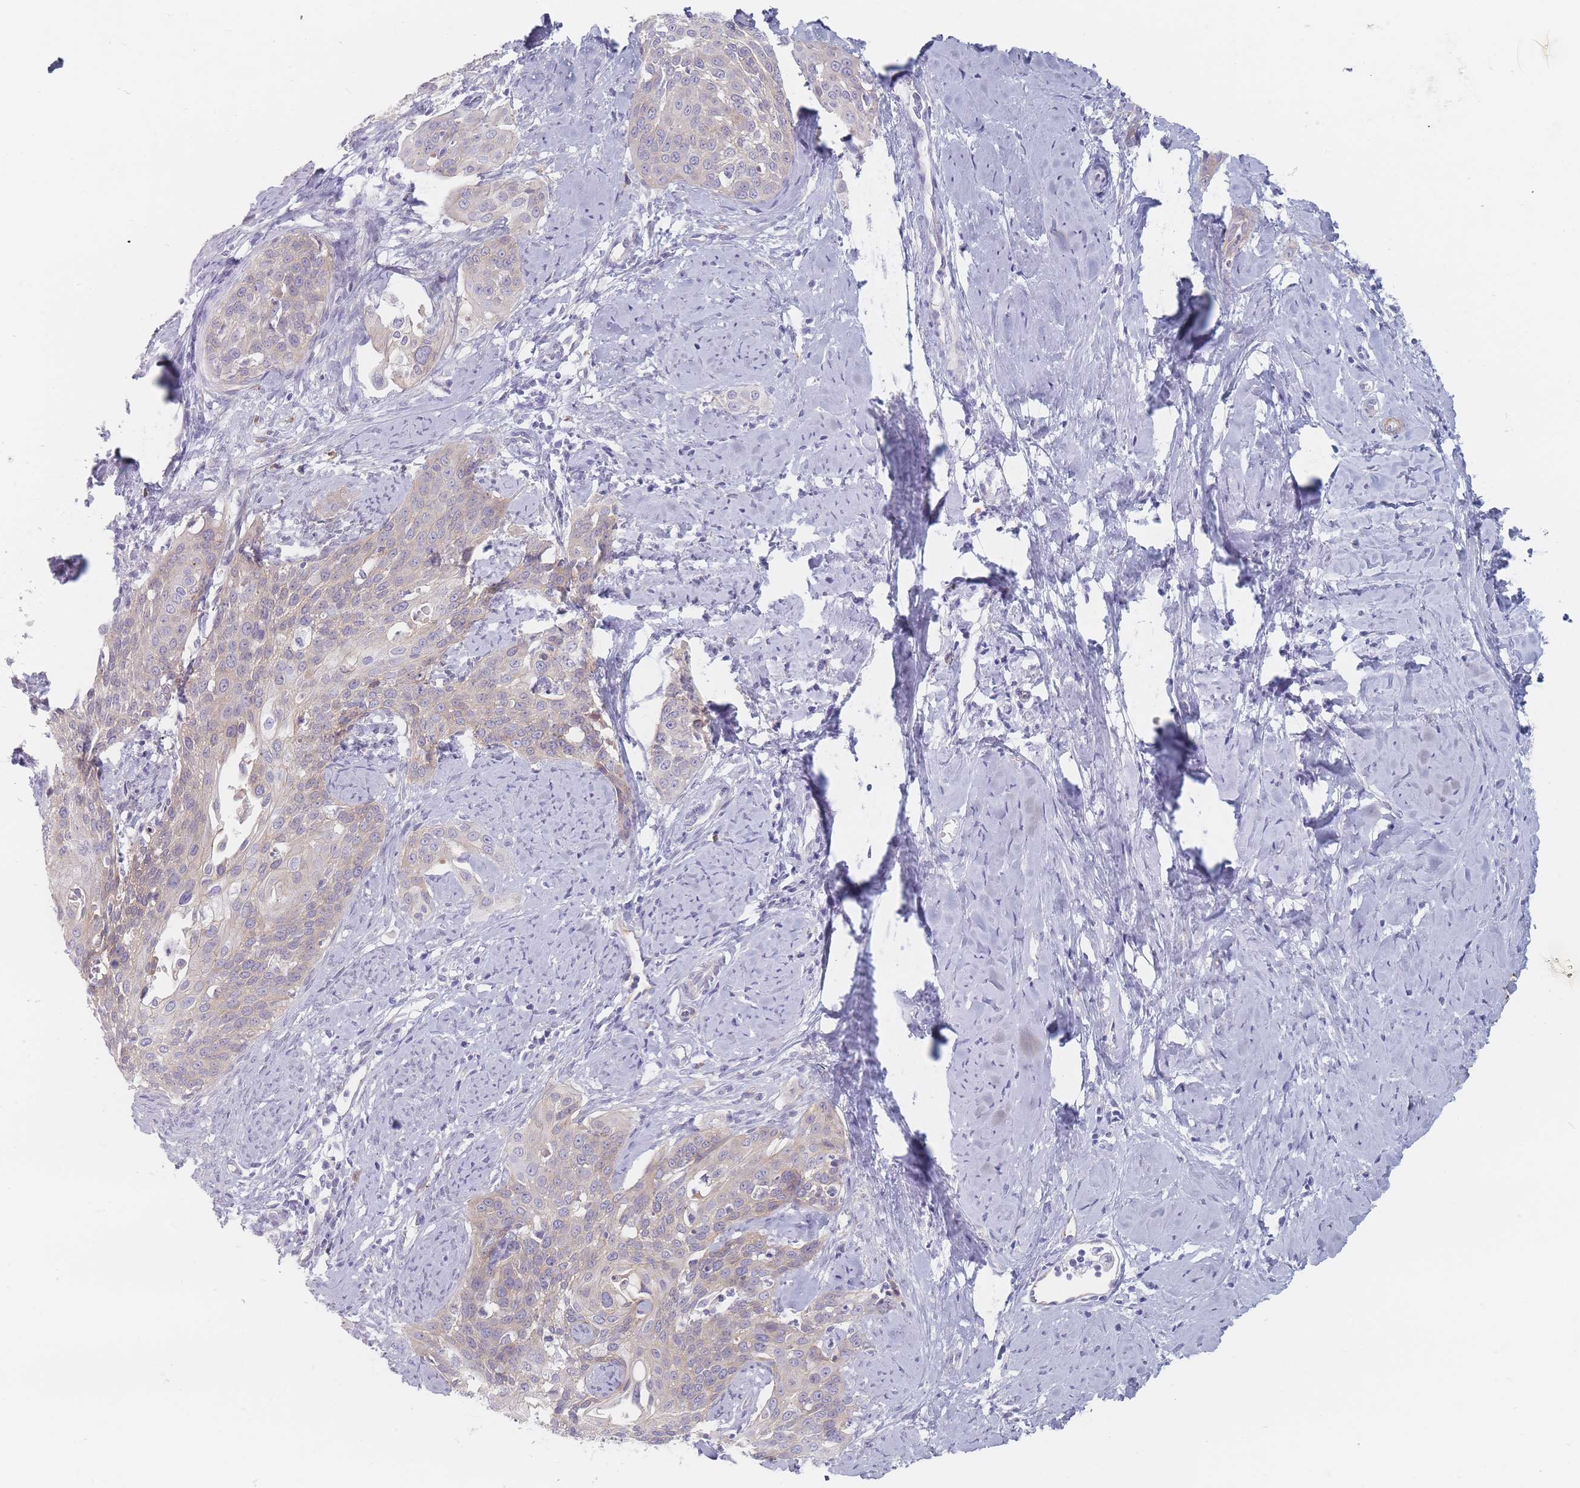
{"staining": {"intensity": "negative", "quantity": "none", "location": "none"}, "tissue": "cervical cancer", "cell_type": "Tumor cells", "image_type": "cancer", "snomed": [{"axis": "morphology", "description": "Squamous cell carcinoma, NOS"}, {"axis": "topography", "description": "Cervix"}], "caption": "The photomicrograph shows no staining of tumor cells in cervical squamous cell carcinoma.", "gene": "ERBIN", "patient": {"sex": "female", "age": 44}}